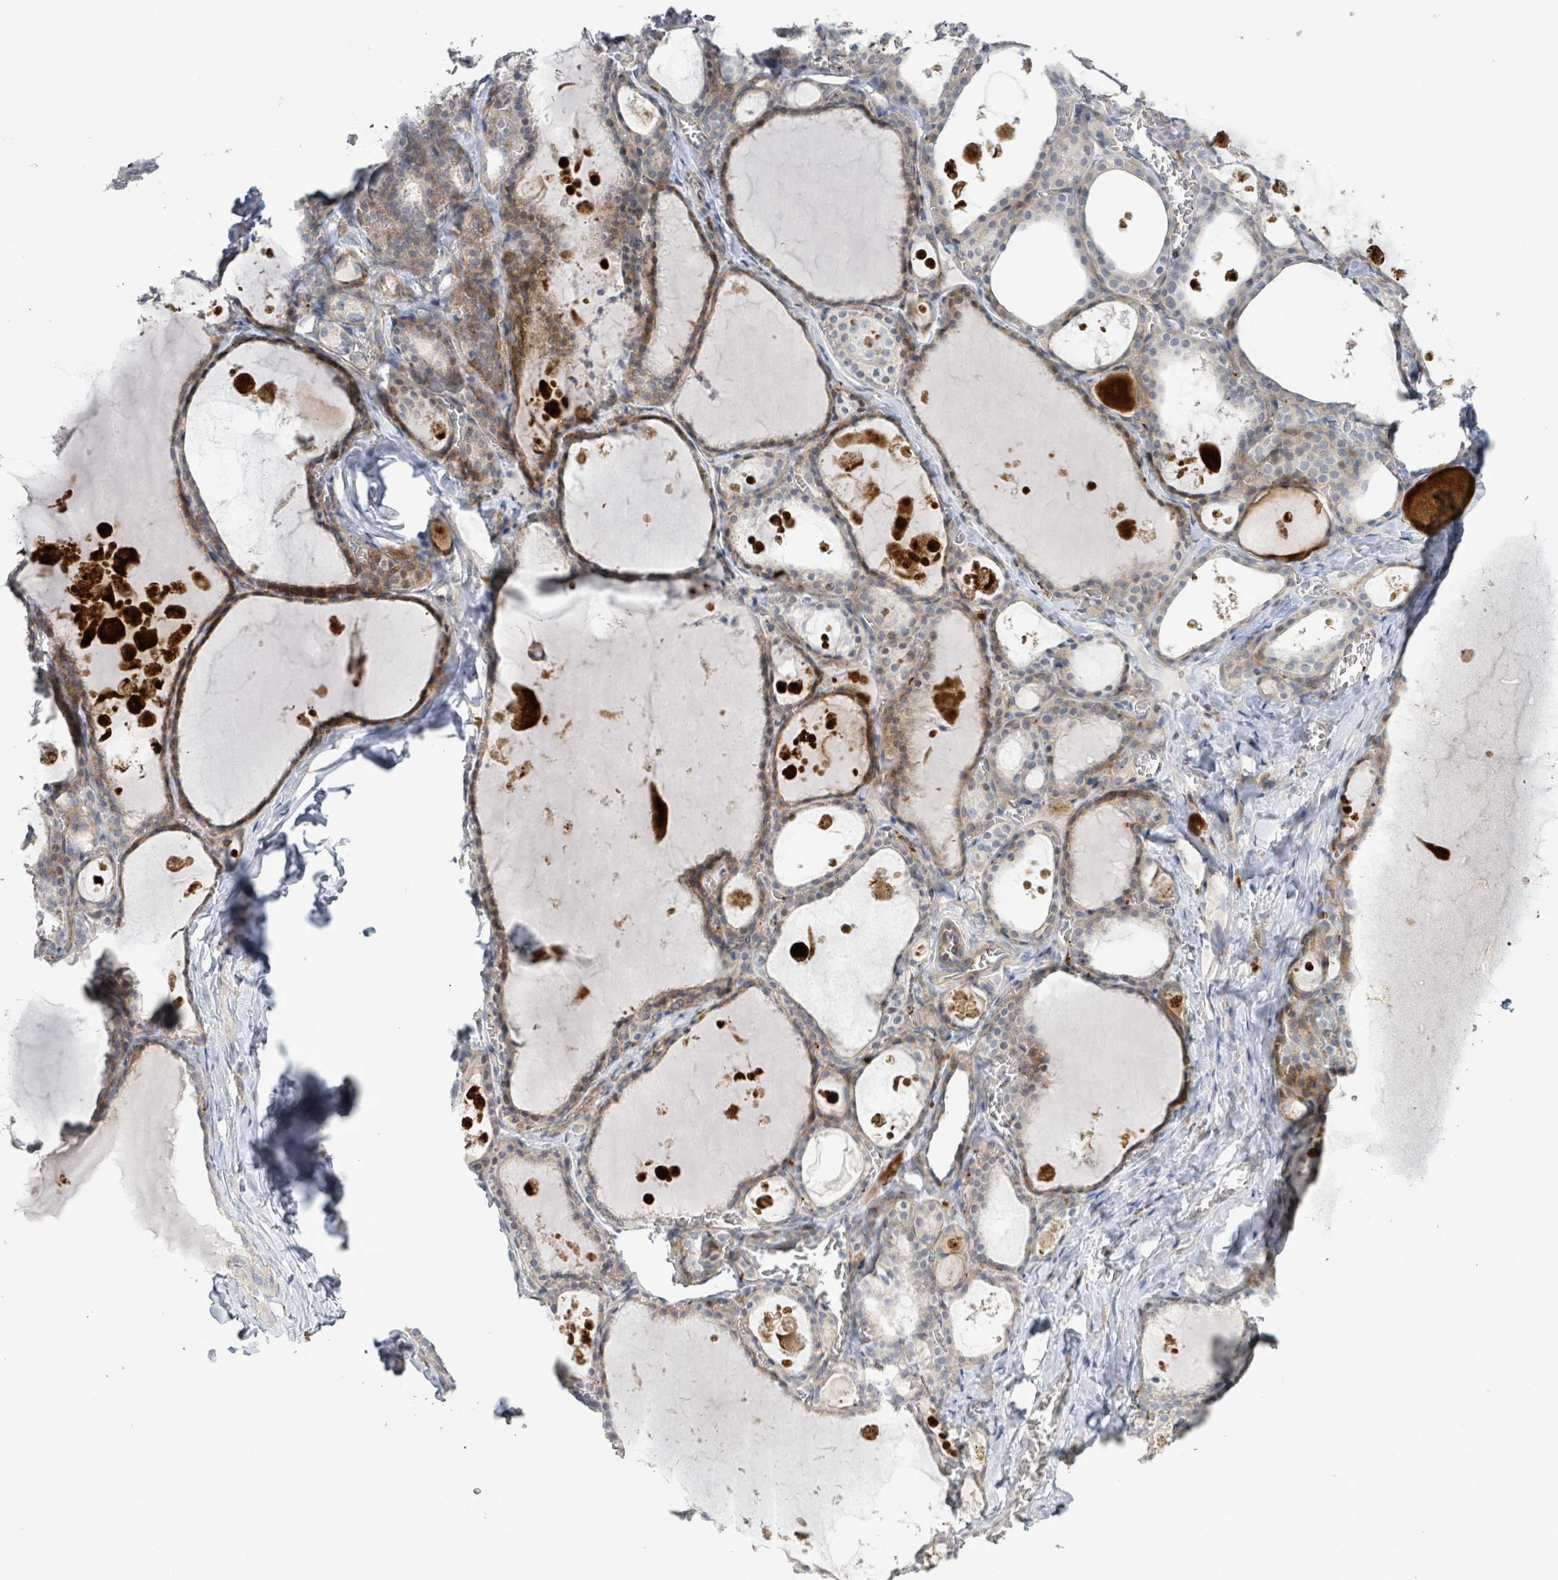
{"staining": {"intensity": "moderate", "quantity": "25%-75%", "location": "cytoplasmic/membranous"}, "tissue": "thyroid gland", "cell_type": "Glandular cells", "image_type": "normal", "snomed": [{"axis": "morphology", "description": "Normal tissue, NOS"}, {"axis": "topography", "description": "Thyroid gland"}], "caption": "Glandular cells demonstrate medium levels of moderate cytoplasmic/membranous positivity in about 25%-75% of cells in normal thyroid gland. (Brightfield microscopy of DAB IHC at high magnification).", "gene": "LILRA4", "patient": {"sex": "male", "age": 56}}